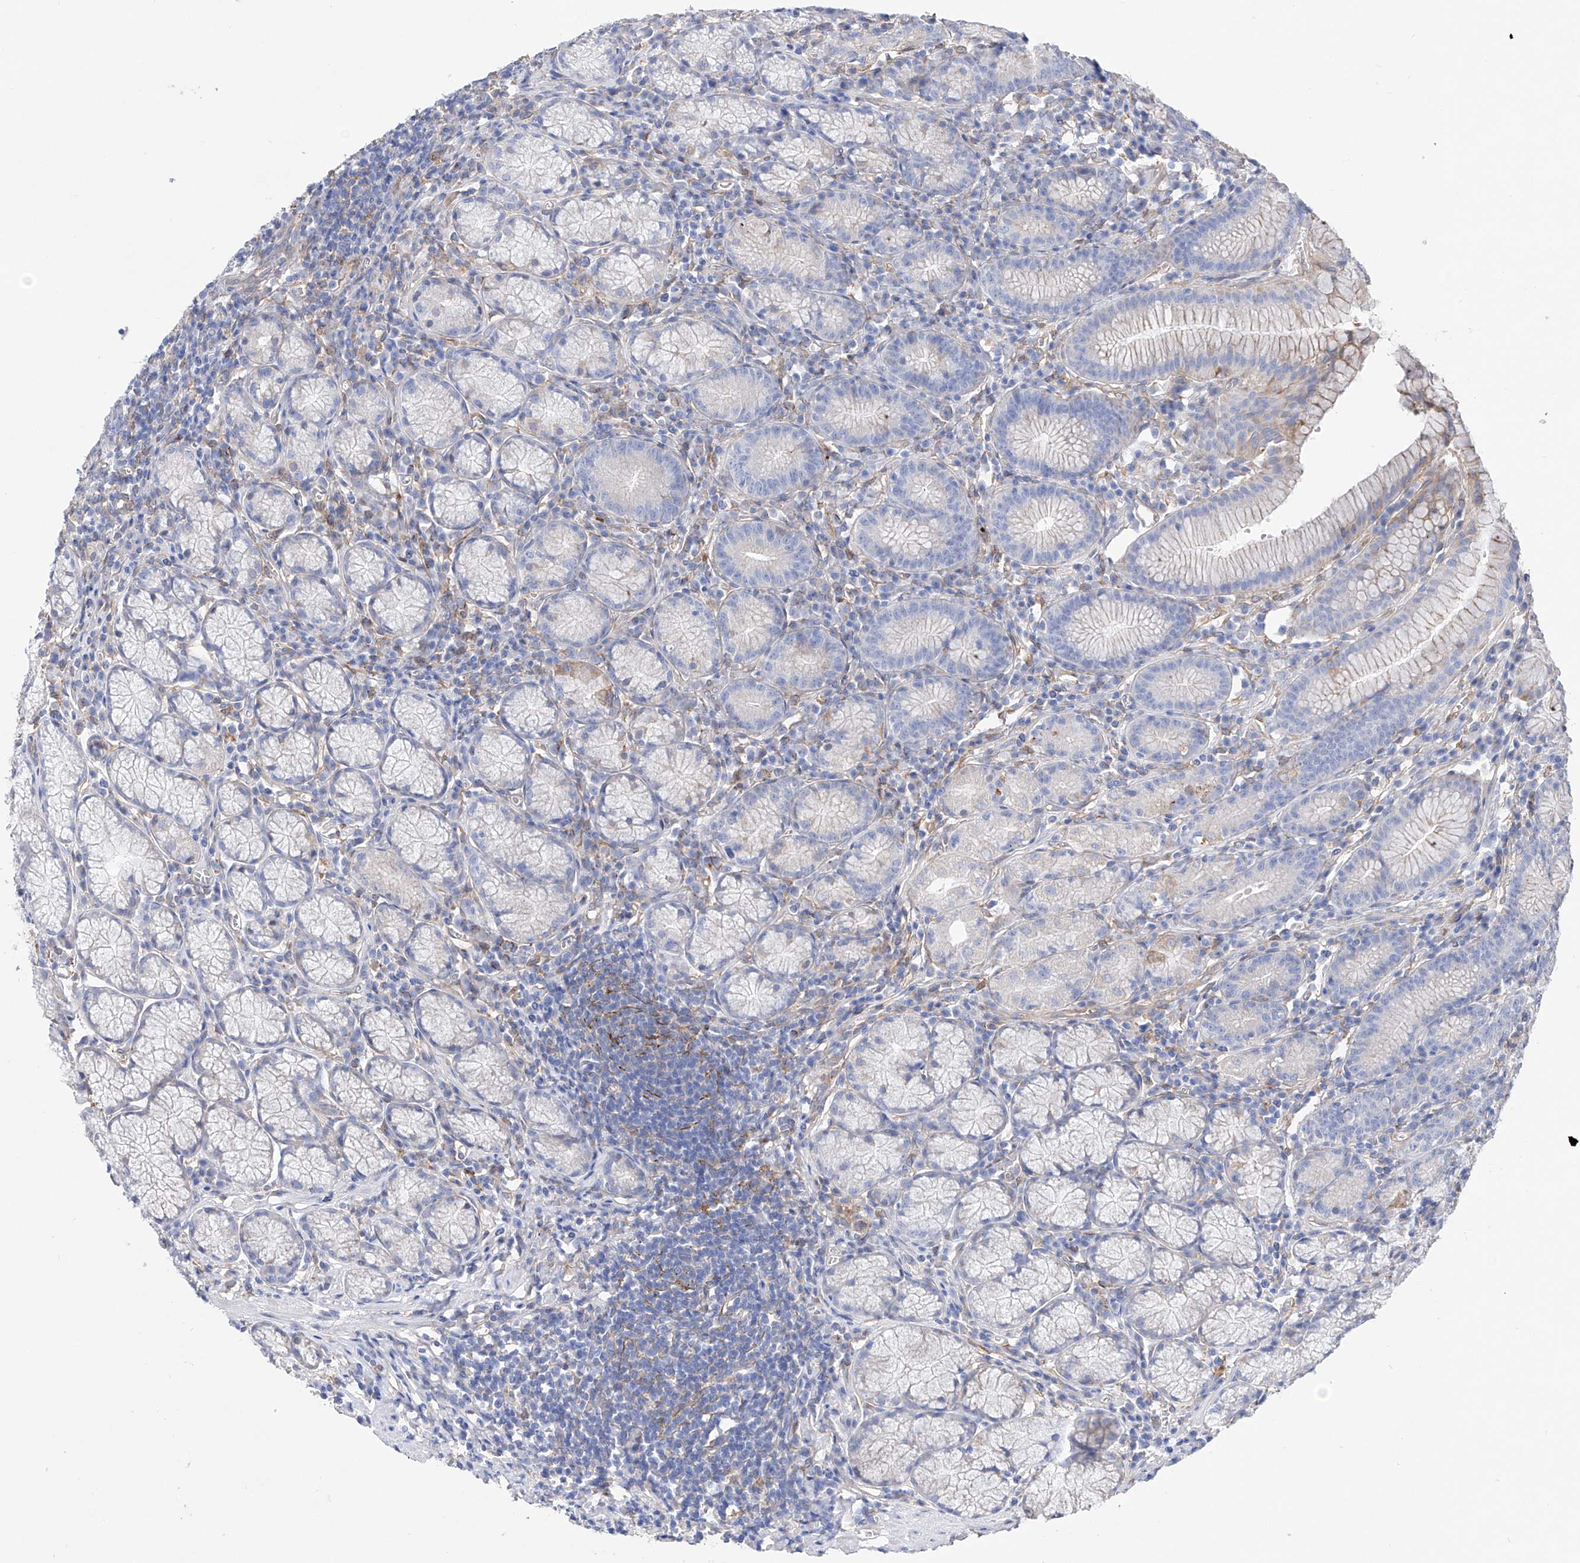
{"staining": {"intensity": "moderate", "quantity": "<25%", "location": "cytoplasmic/membranous"}, "tissue": "stomach", "cell_type": "Glandular cells", "image_type": "normal", "snomed": [{"axis": "morphology", "description": "Normal tissue, NOS"}, {"axis": "topography", "description": "Stomach"}], "caption": "Stomach stained with DAB IHC shows low levels of moderate cytoplasmic/membranous expression in approximately <25% of glandular cells.", "gene": "ZNF653", "patient": {"sex": "male", "age": 55}}